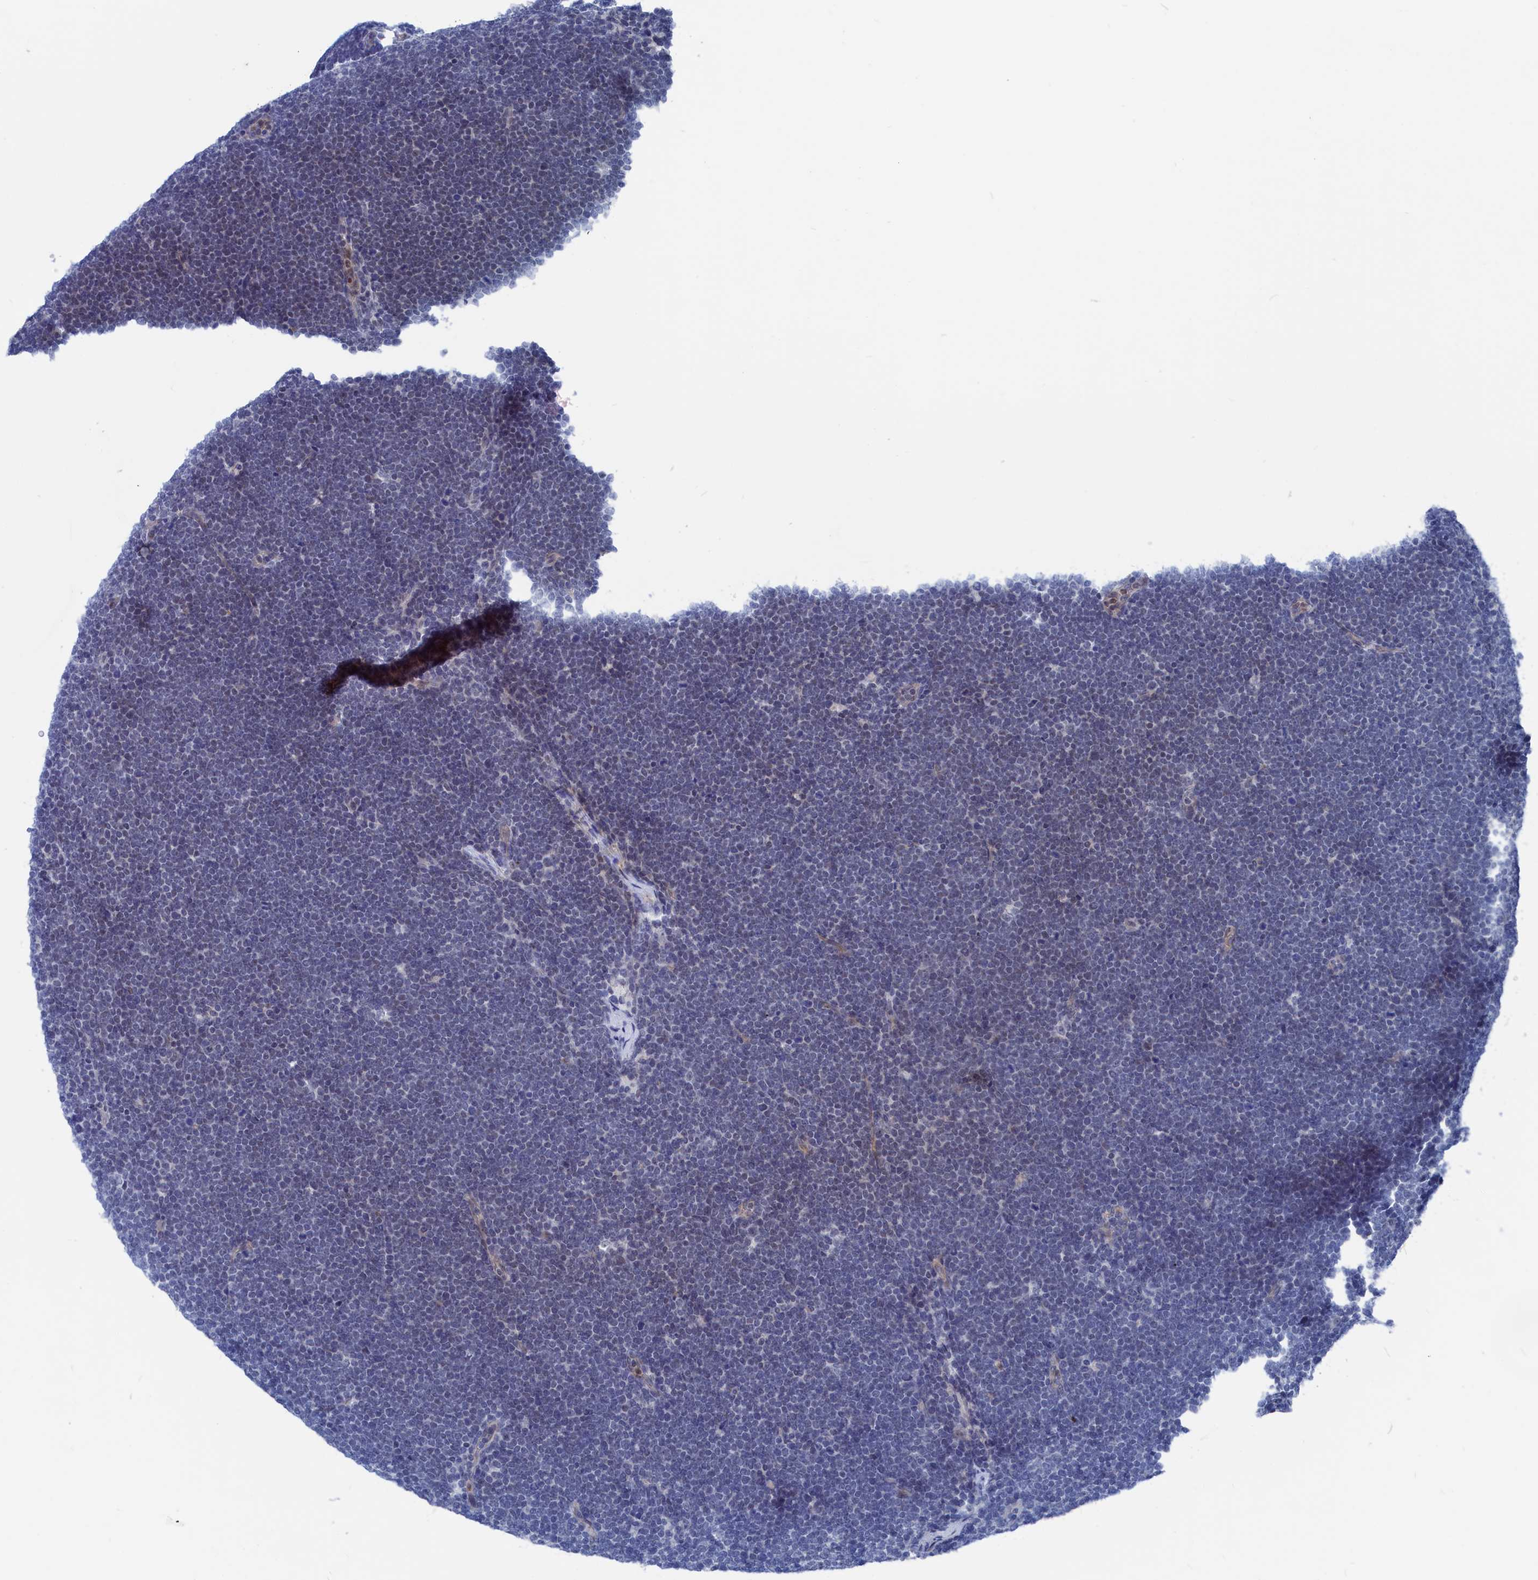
{"staining": {"intensity": "negative", "quantity": "none", "location": "none"}, "tissue": "lymphoma", "cell_type": "Tumor cells", "image_type": "cancer", "snomed": [{"axis": "morphology", "description": "Malignant lymphoma, non-Hodgkin's type, High grade"}, {"axis": "topography", "description": "Lymph node"}], "caption": "IHC image of neoplastic tissue: high-grade malignant lymphoma, non-Hodgkin's type stained with DAB displays no significant protein positivity in tumor cells.", "gene": "MARCHF3", "patient": {"sex": "male", "age": 13}}